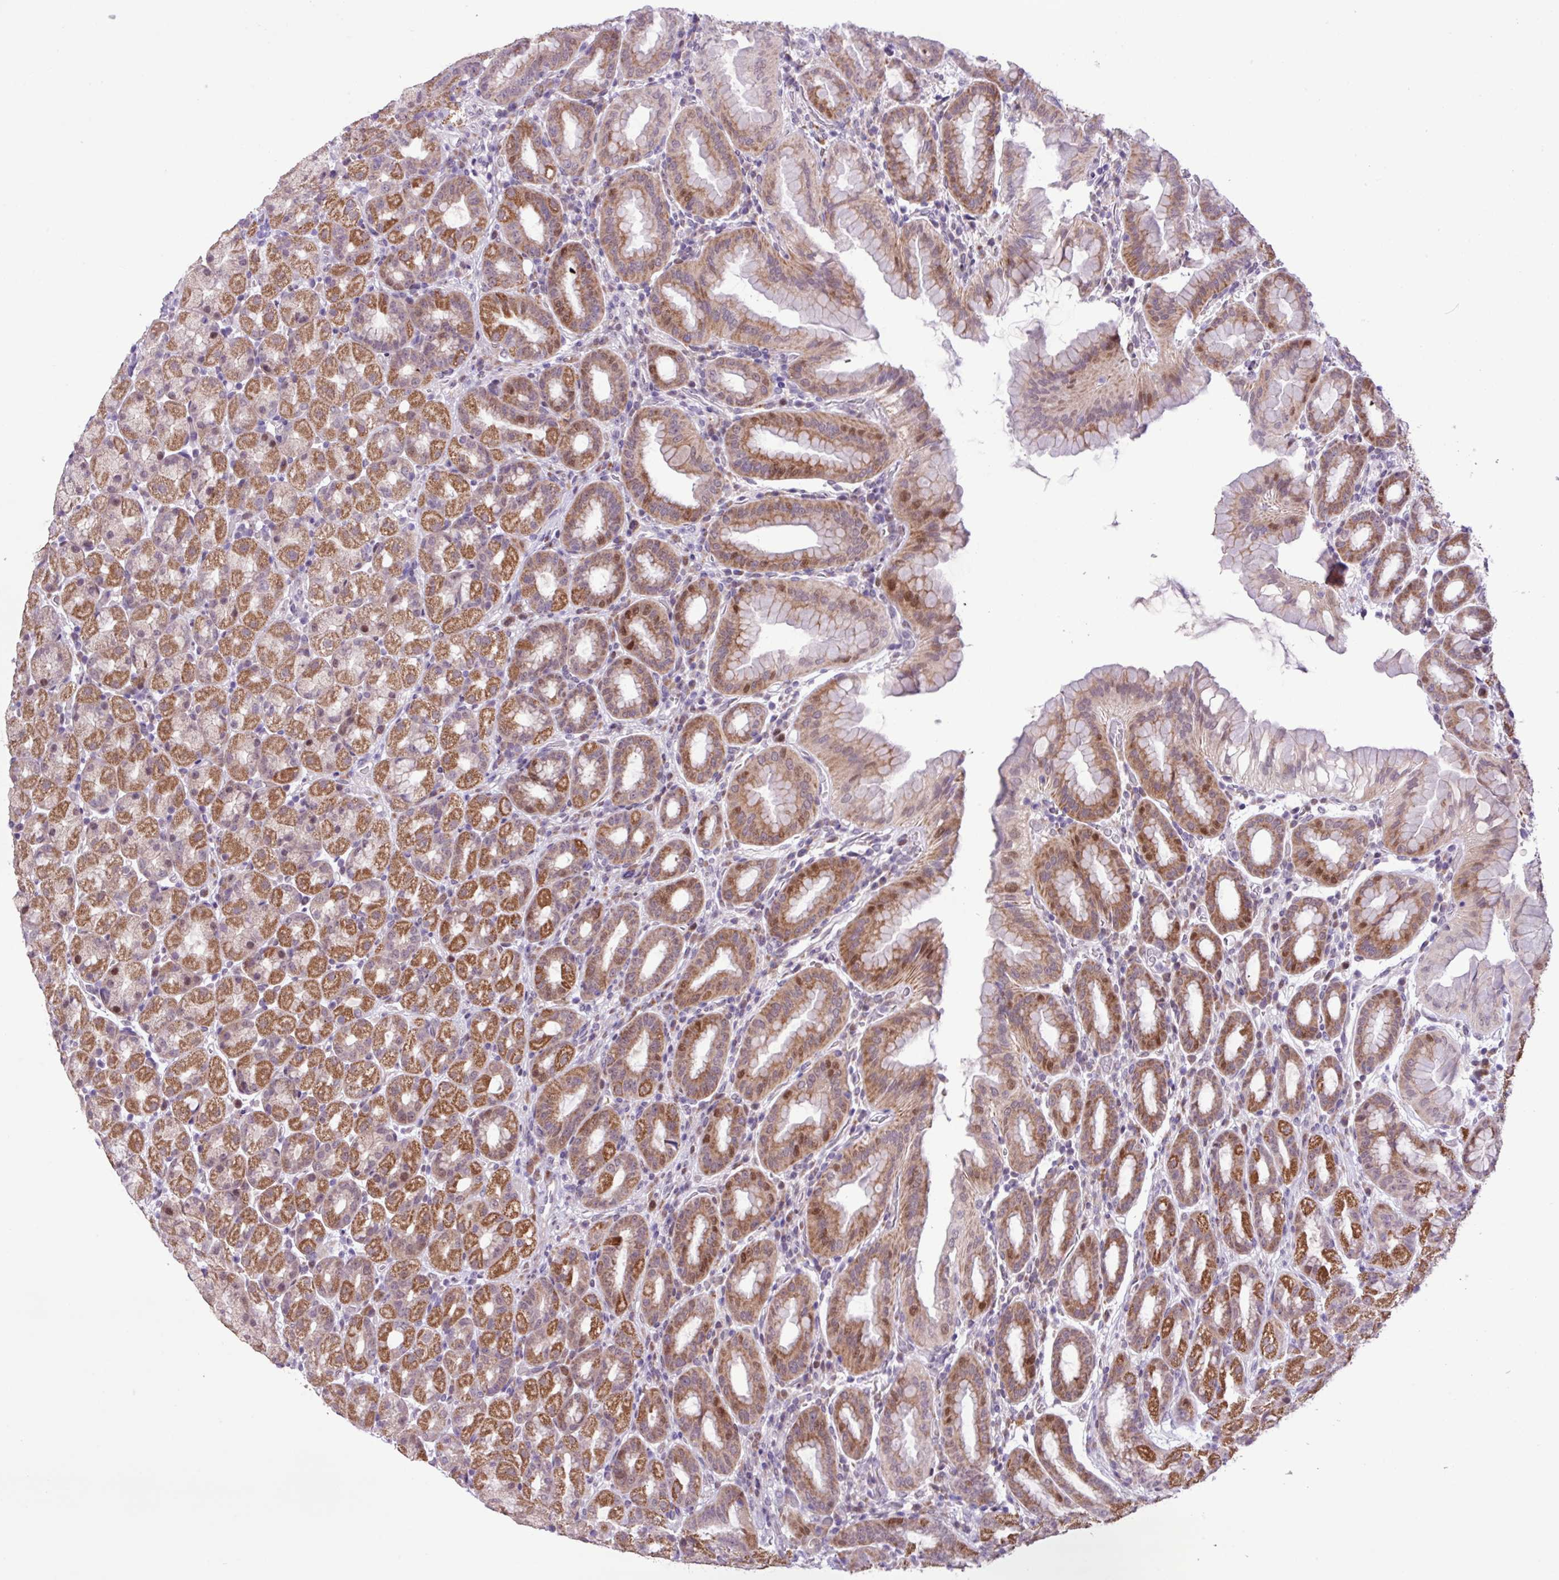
{"staining": {"intensity": "strong", "quantity": "25%-75%", "location": "cytoplasmic/membranous,nuclear"}, "tissue": "stomach", "cell_type": "Glandular cells", "image_type": "normal", "snomed": [{"axis": "morphology", "description": "Normal tissue, NOS"}, {"axis": "topography", "description": "Stomach, upper"}, {"axis": "topography", "description": "Stomach"}], "caption": "IHC photomicrograph of unremarkable human stomach stained for a protein (brown), which demonstrates high levels of strong cytoplasmic/membranous,nuclear positivity in about 25%-75% of glandular cells.", "gene": "ZNF354A", "patient": {"sex": "male", "age": 68}}